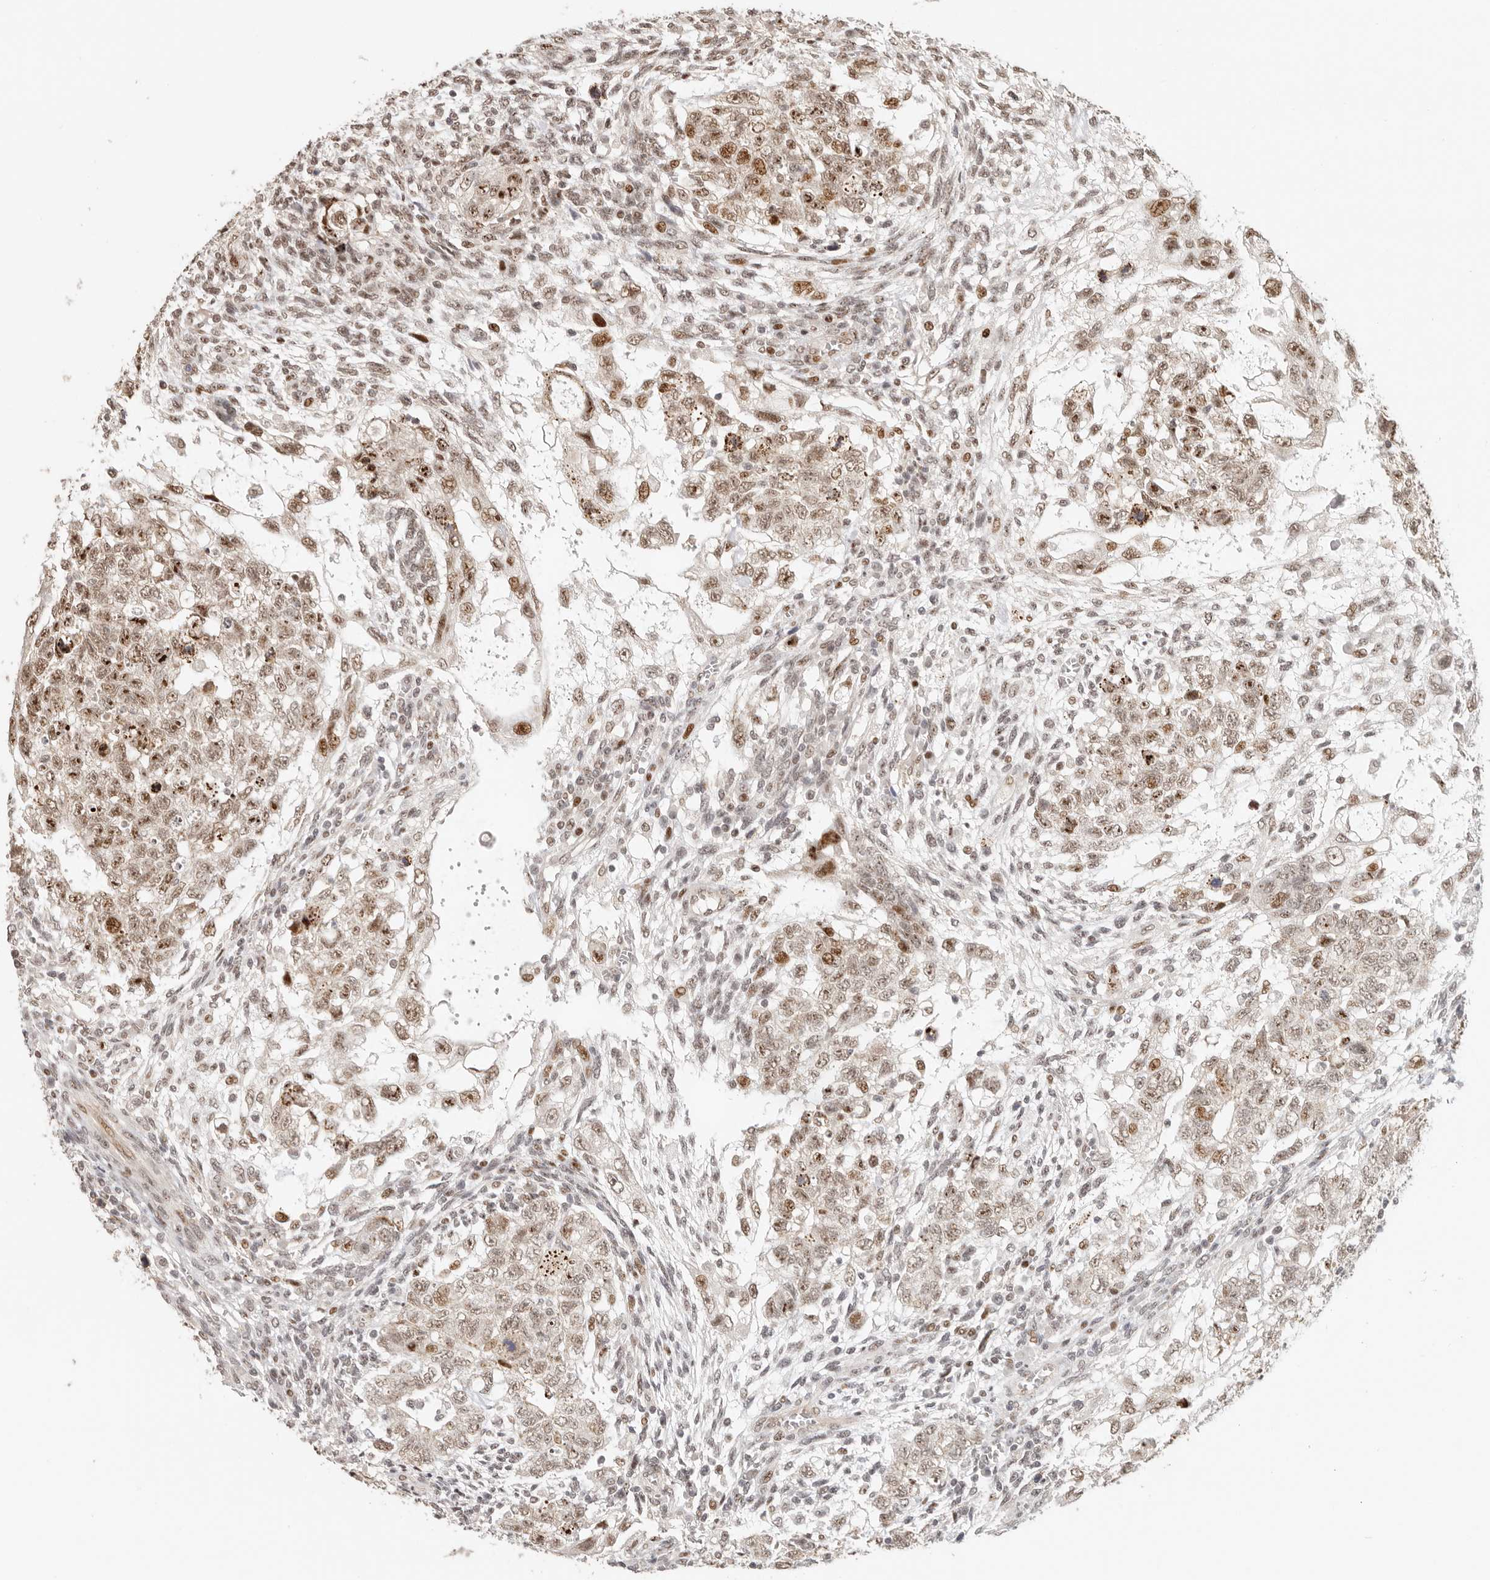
{"staining": {"intensity": "moderate", "quantity": ">75%", "location": "nuclear"}, "tissue": "testis cancer", "cell_type": "Tumor cells", "image_type": "cancer", "snomed": [{"axis": "morphology", "description": "Carcinoma, Embryonal, NOS"}, {"axis": "topography", "description": "Testis"}], "caption": "Protein expression analysis of human embryonal carcinoma (testis) reveals moderate nuclear staining in about >75% of tumor cells.", "gene": "GPBP1L1", "patient": {"sex": "male", "age": 37}}